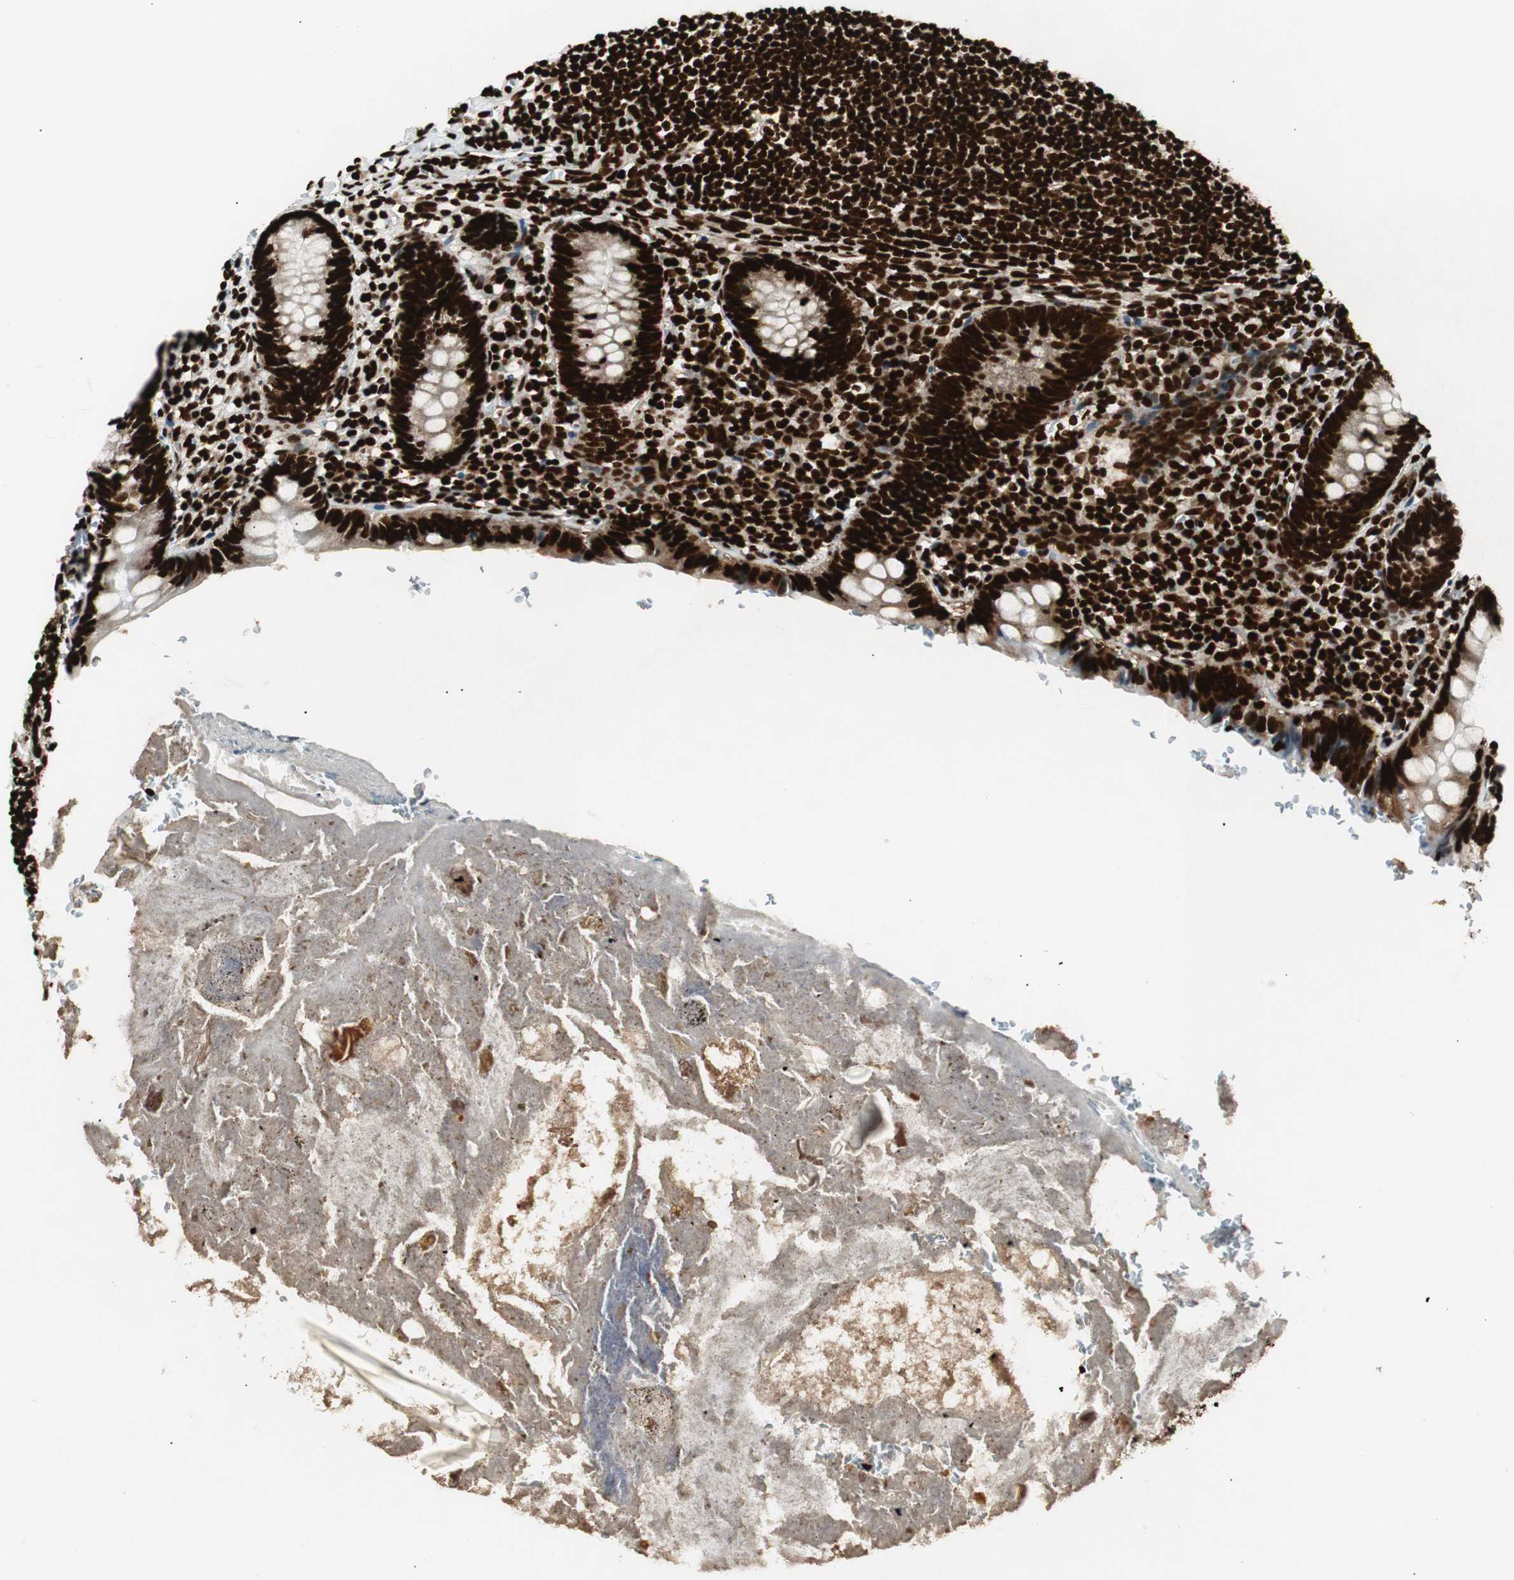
{"staining": {"intensity": "strong", "quantity": ">75%", "location": "nuclear"}, "tissue": "appendix", "cell_type": "Glandular cells", "image_type": "normal", "snomed": [{"axis": "morphology", "description": "Normal tissue, NOS"}, {"axis": "topography", "description": "Appendix"}], "caption": "An immunohistochemistry (IHC) photomicrograph of normal tissue is shown. Protein staining in brown highlights strong nuclear positivity in appendix within glandular cells.", "gene": "EWSR1", "patient": {"sex": "female", "age": 10}}